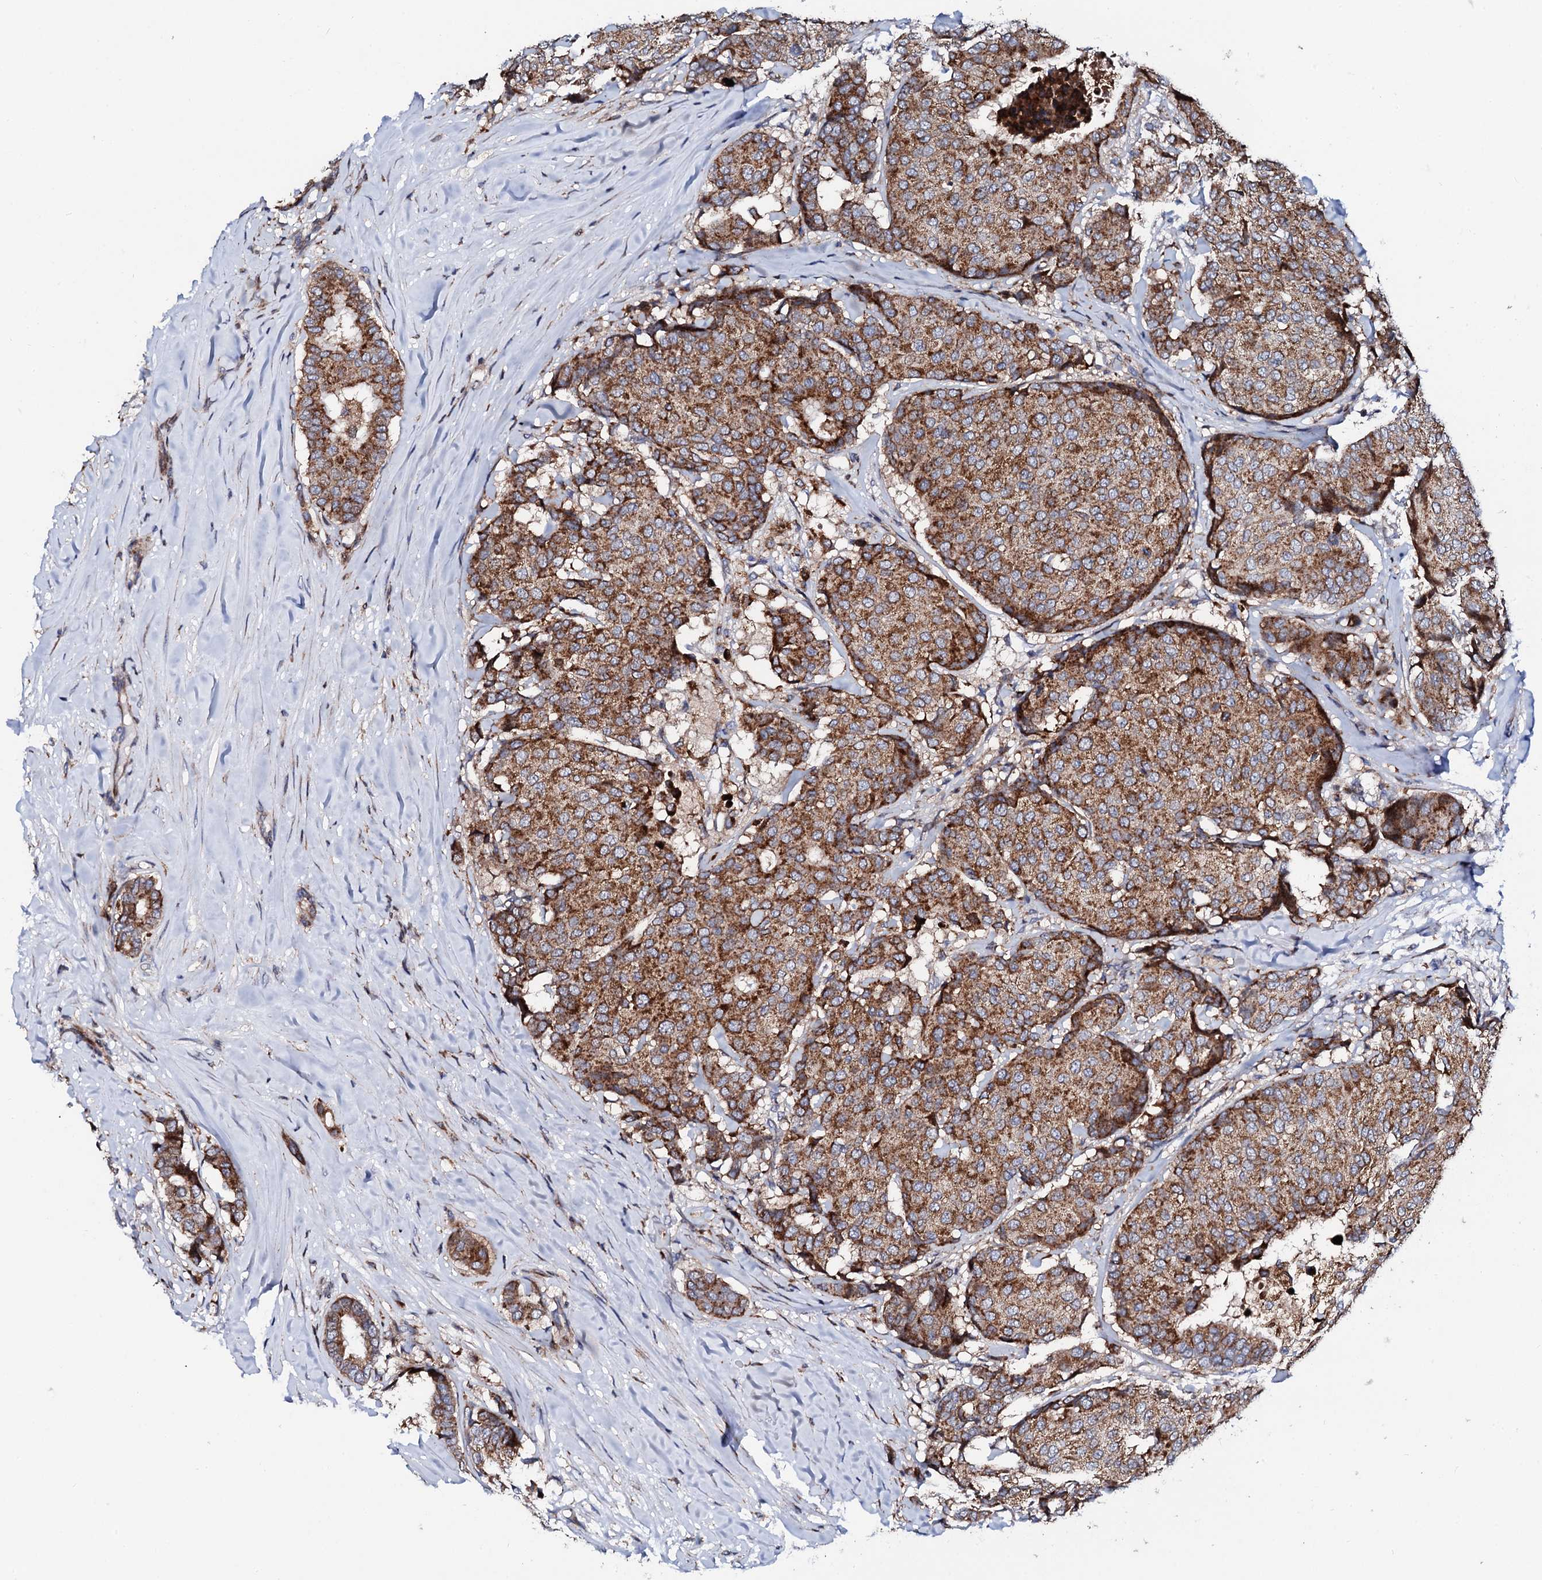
{"staining": {"intensity": "moderate", "quantity": ">75%", "location": "cytoplasmic/membranous"}, "tissue": "breast cancer", "cell_type": "Tumor cells", "image_type": "cancer", "snomed": [{"axis": "morphology", "description": "Duct carcinoma"}, {"axis": "topography", "description": "Breast"}], "caption": "A high-resolution image shows immunohistochemistry staining of breast cancer, which exhibits moderate cytoplasmic/membranous positivity in approximately >75% of tumor cells.", "gene": "TCIRG1", "patient": {"sex": "female", "age": 75}}